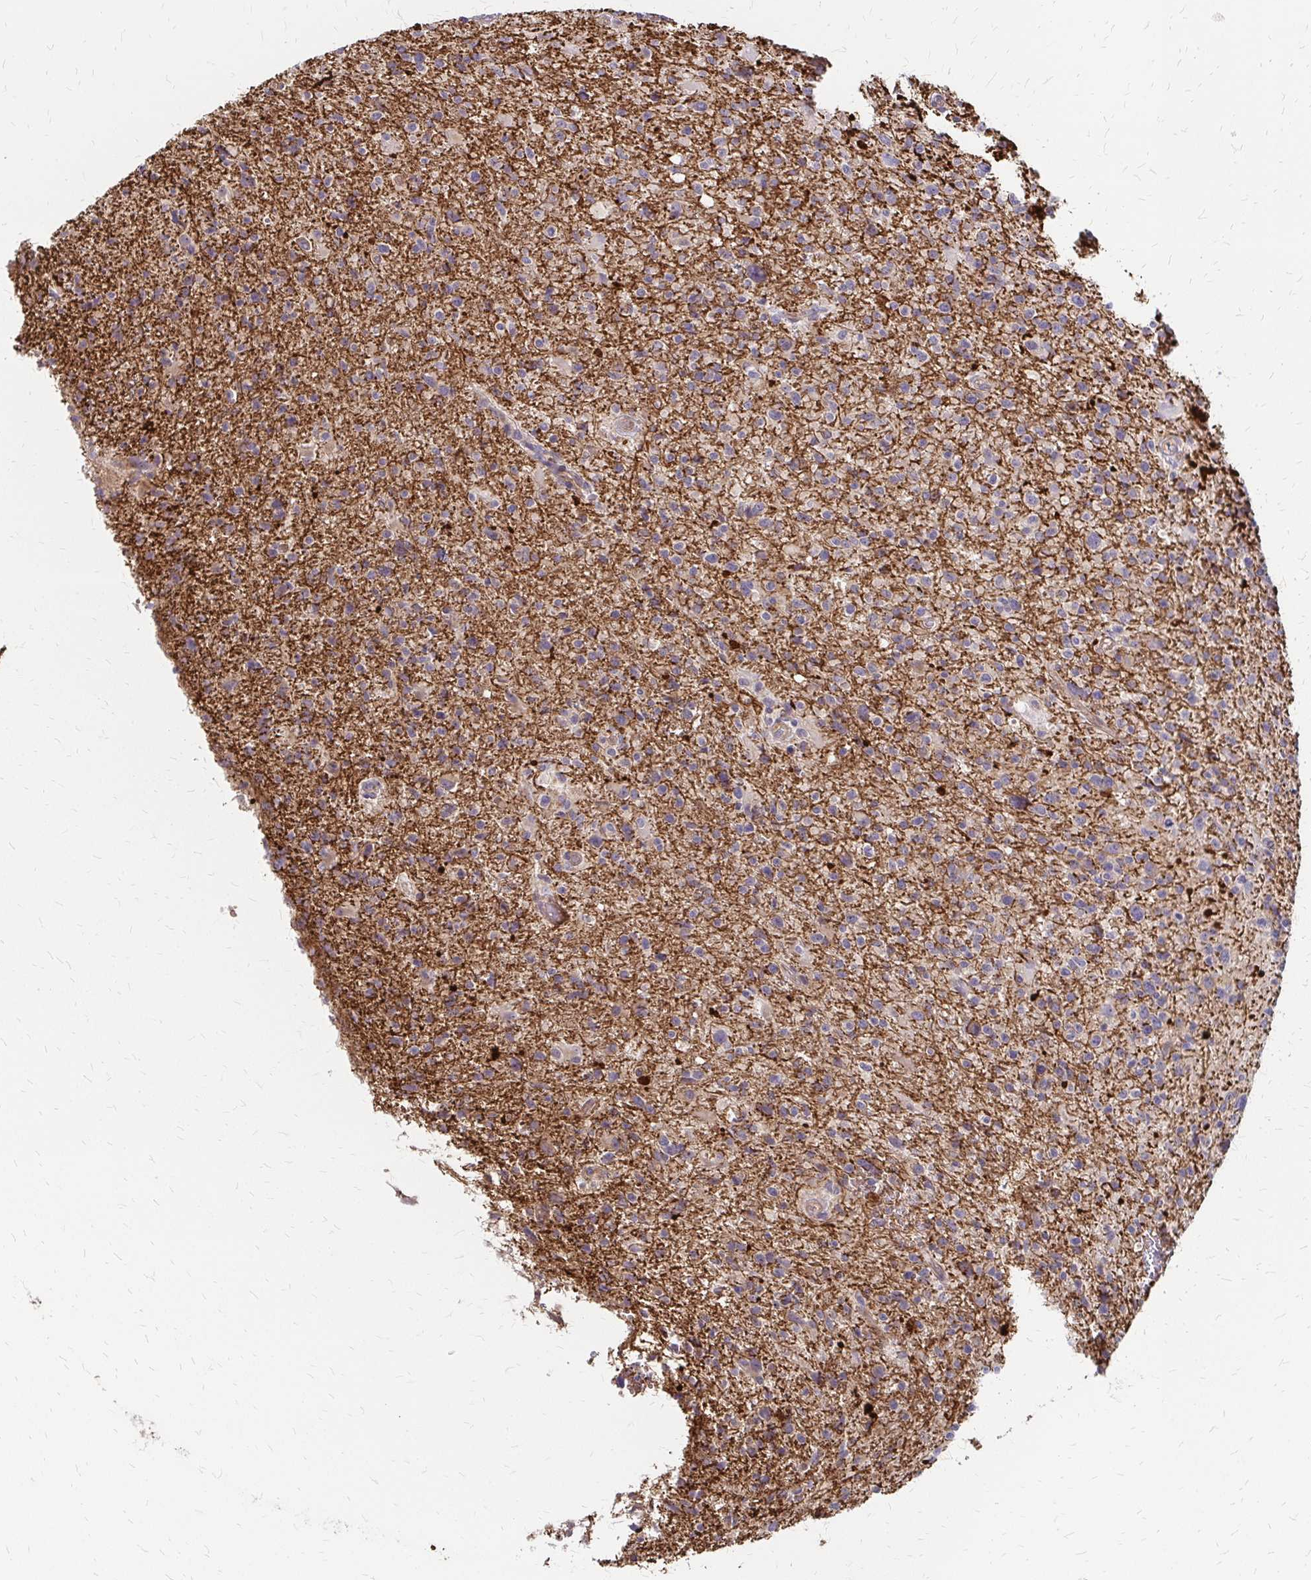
{"staining": {"intensity": "weak", "quantity": "25%-75%", "location": "cytoplasmic/membranous"}, "tissue": "glioma", "cell_type": "Tumor cells", "image_type": "cancer", "snomed": [{"axis": "morphology", "description": "Glioma, malignant, High grade"}, {"axis": "topography", "description": "Brain"}], "caption": "Weak cytoplasmic/membranous protein expression is identified in approximately 25%-75% of tumor cells in glioma.", "gene": "ZNF383", "patient": {"sex": "male", "age": 63}}